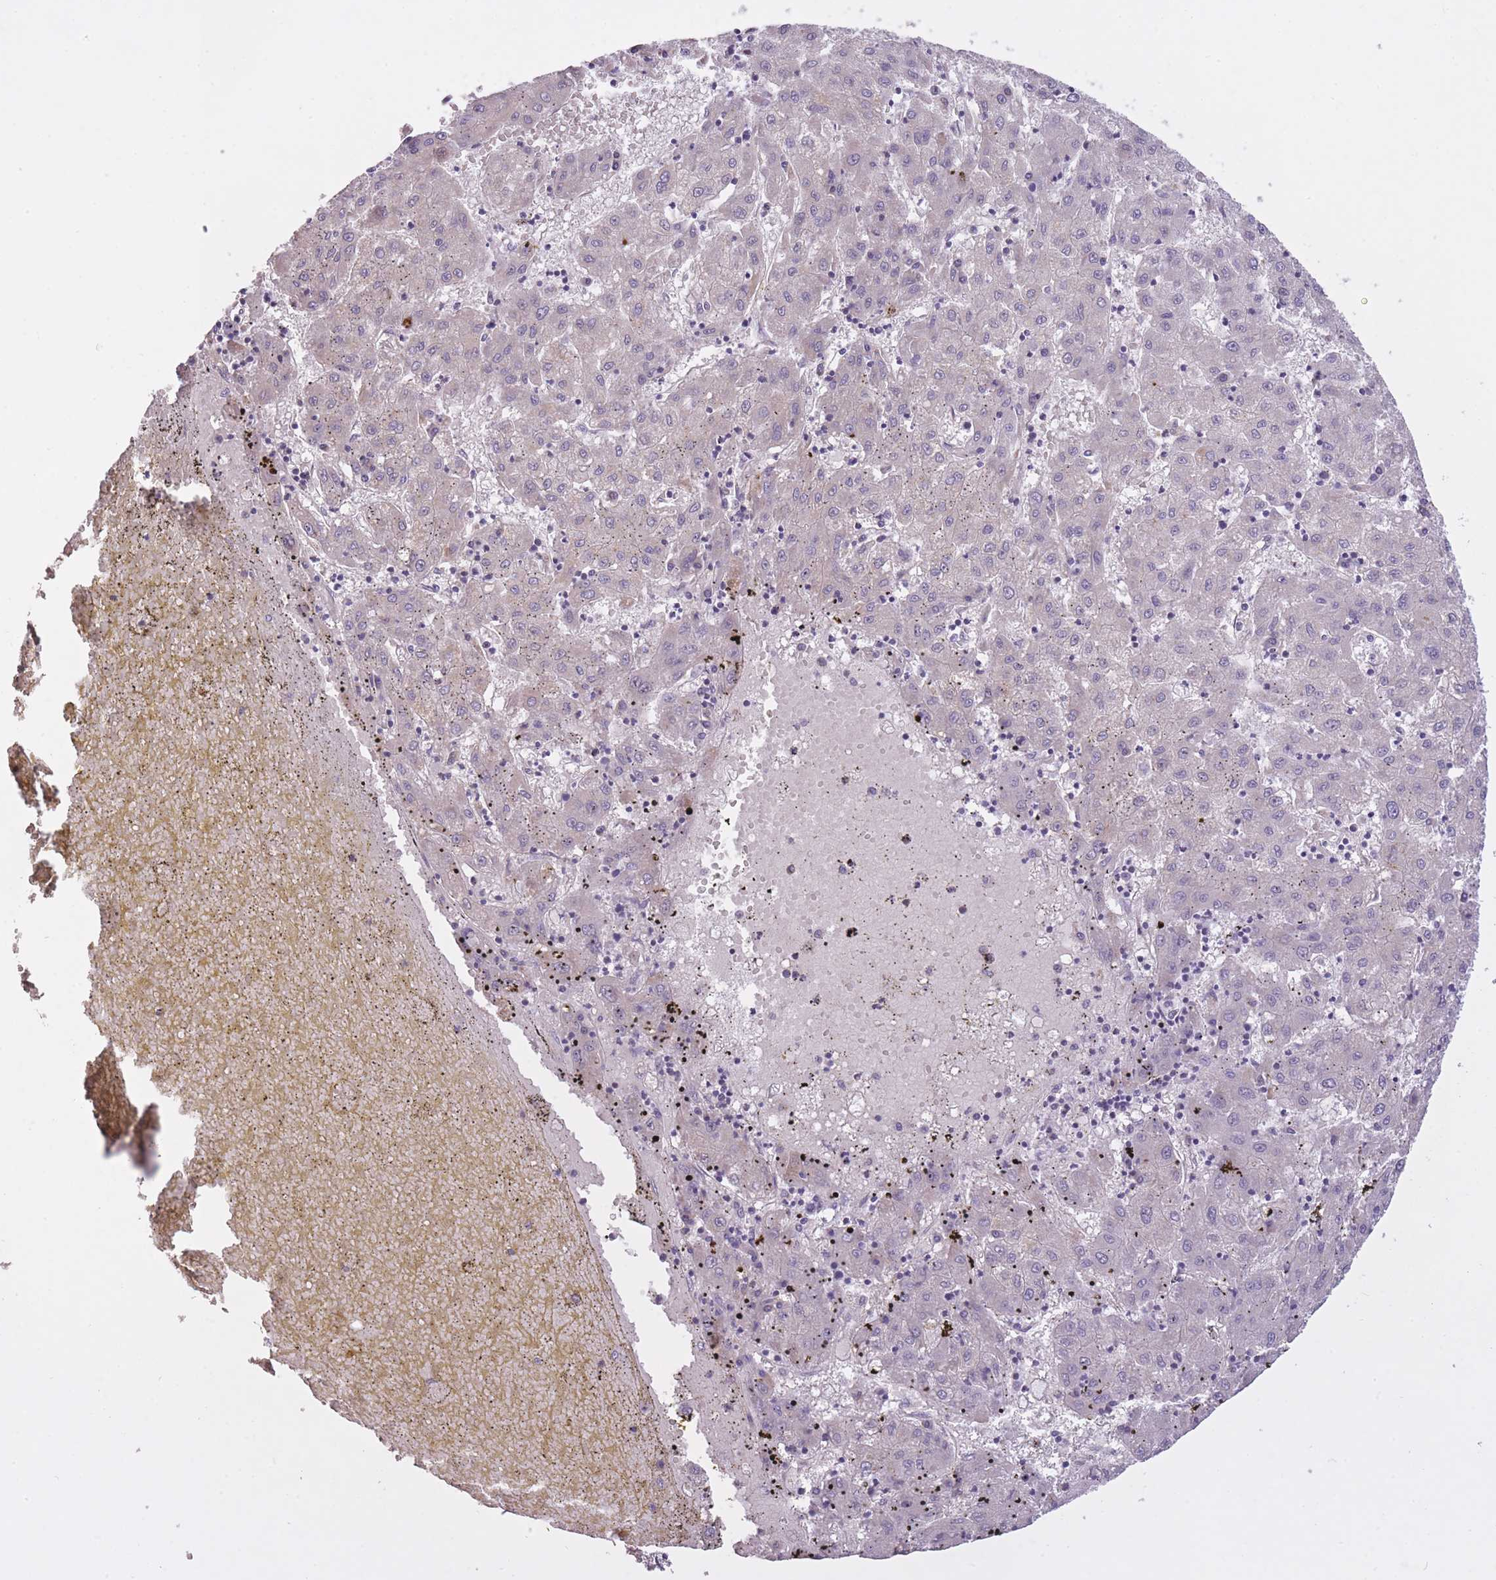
{"staining": {"intensity": "negative", "quantity": "none", "location": "none"}, "tissue": "liver cancer", "cell_type": "Tumor cells", "image_type": "cancer", "snomed": [{"axis": "morphology", "description": "Carcinoma, Hepatocellular, NOS"}, {"axis": "topography", "description": "Liver"}], "caption": "An image of human liver hepatocellular carcinoma is negative for staining in tumor cells. (Stains: DAB immunohistochemistry (IHC) with hematoxylin counter stain, Microscopy: brightfield microscopy at high magnification).", "gene": "REV1", "patient": {"sex": "male", "age": 72}}